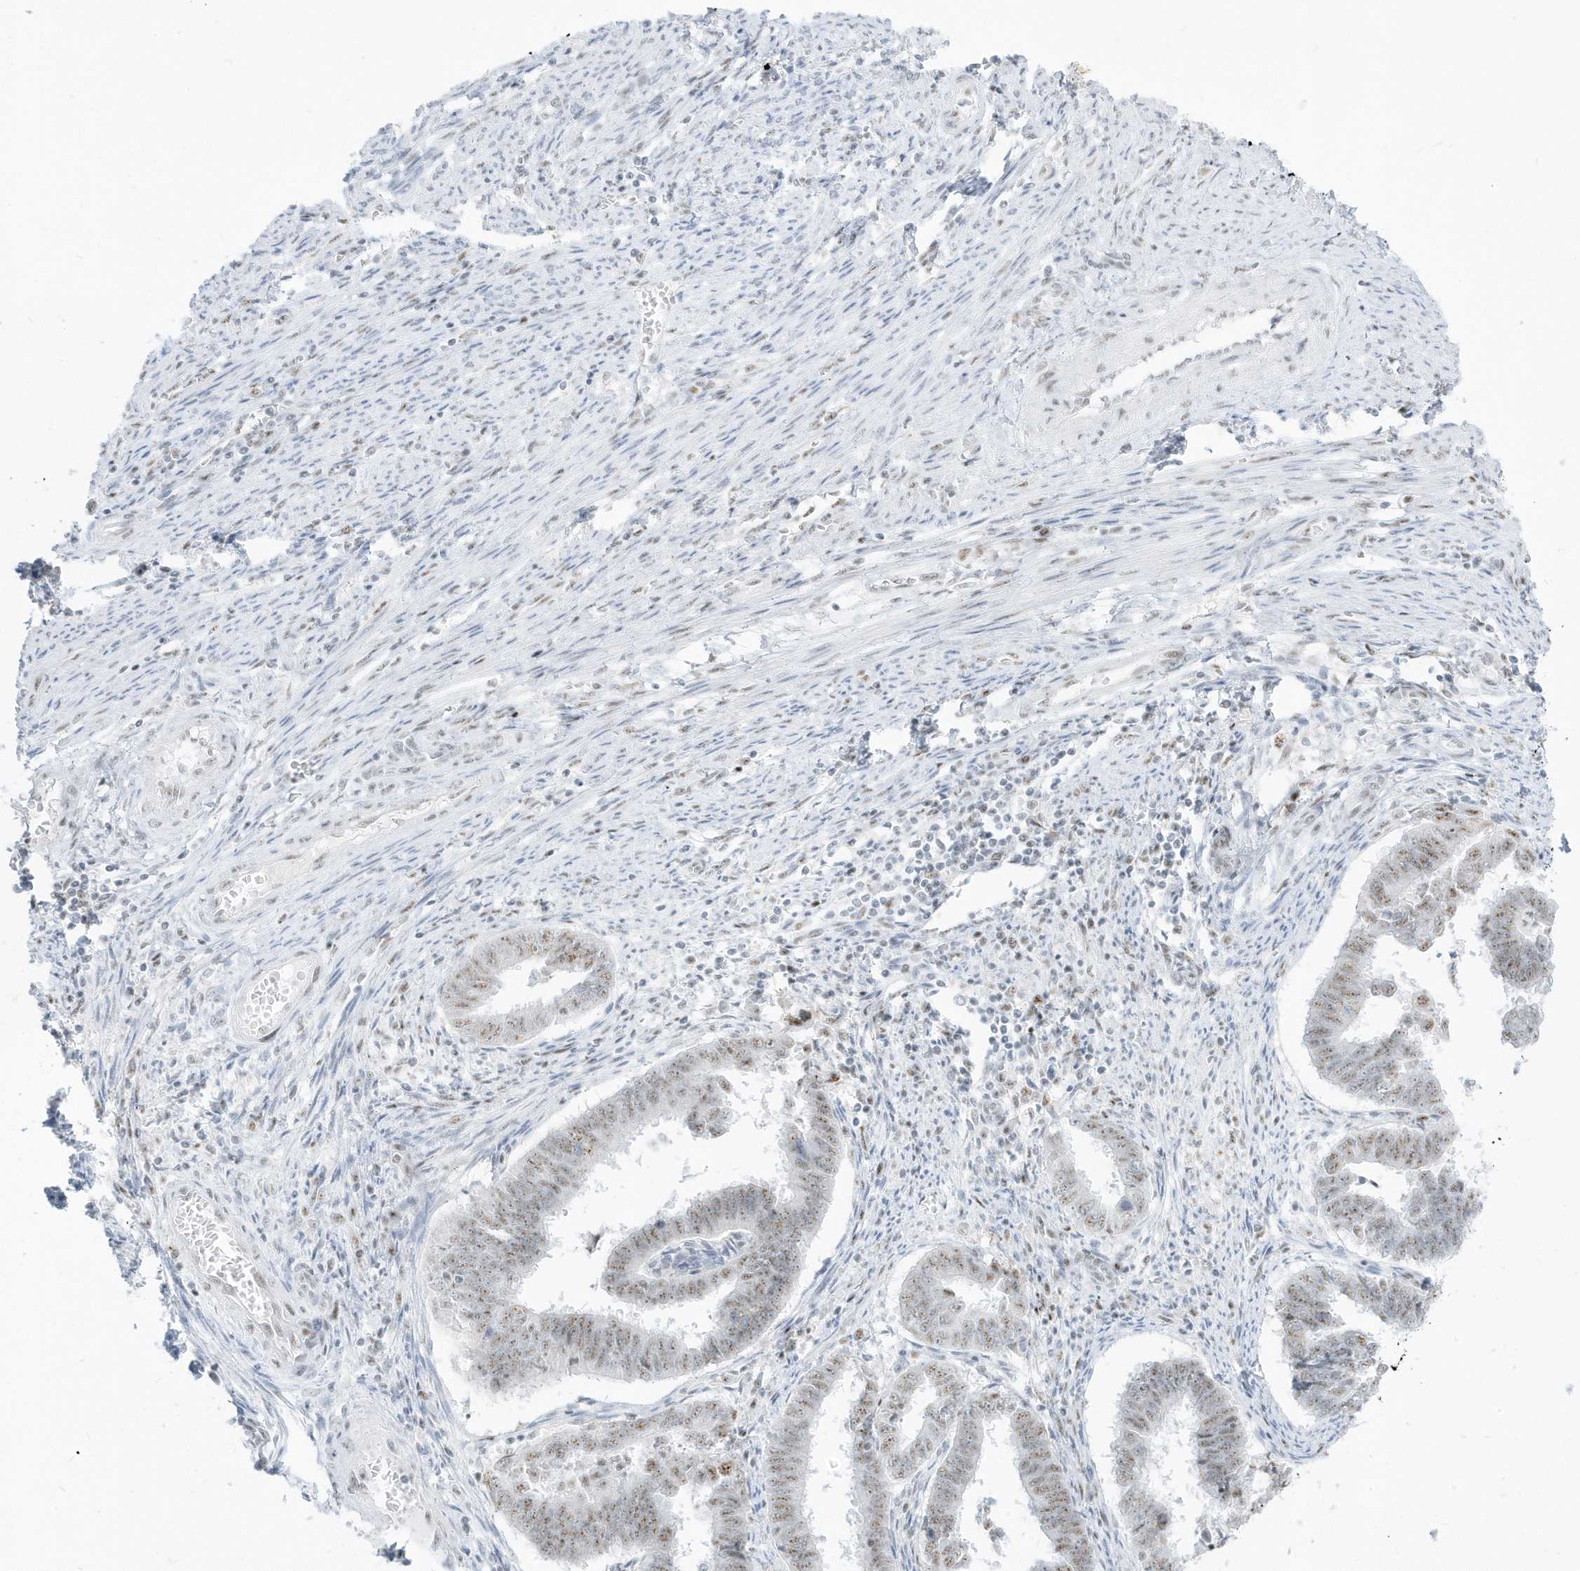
{"staining": {"intensity": "weak", "quantity": ">75%", "location": "nuclear"}, "tissue": "endometrial cancer", "cell_type": "Tumor cells", "image_type": "cancer", "snomed": [{"axis": "morphology", "description": "Adenocarcinoma, NOS"}, {"axis": "topography", "description": "Endometrium"}], "caption": "Human adenocarcinoma (endometrial) stained for a protein (brown) reveals weak nuclear positive expression in about >75% of tumor cells.", "gene": "PLEKHN1", "patient": {"sex": "female", "age": 75}}